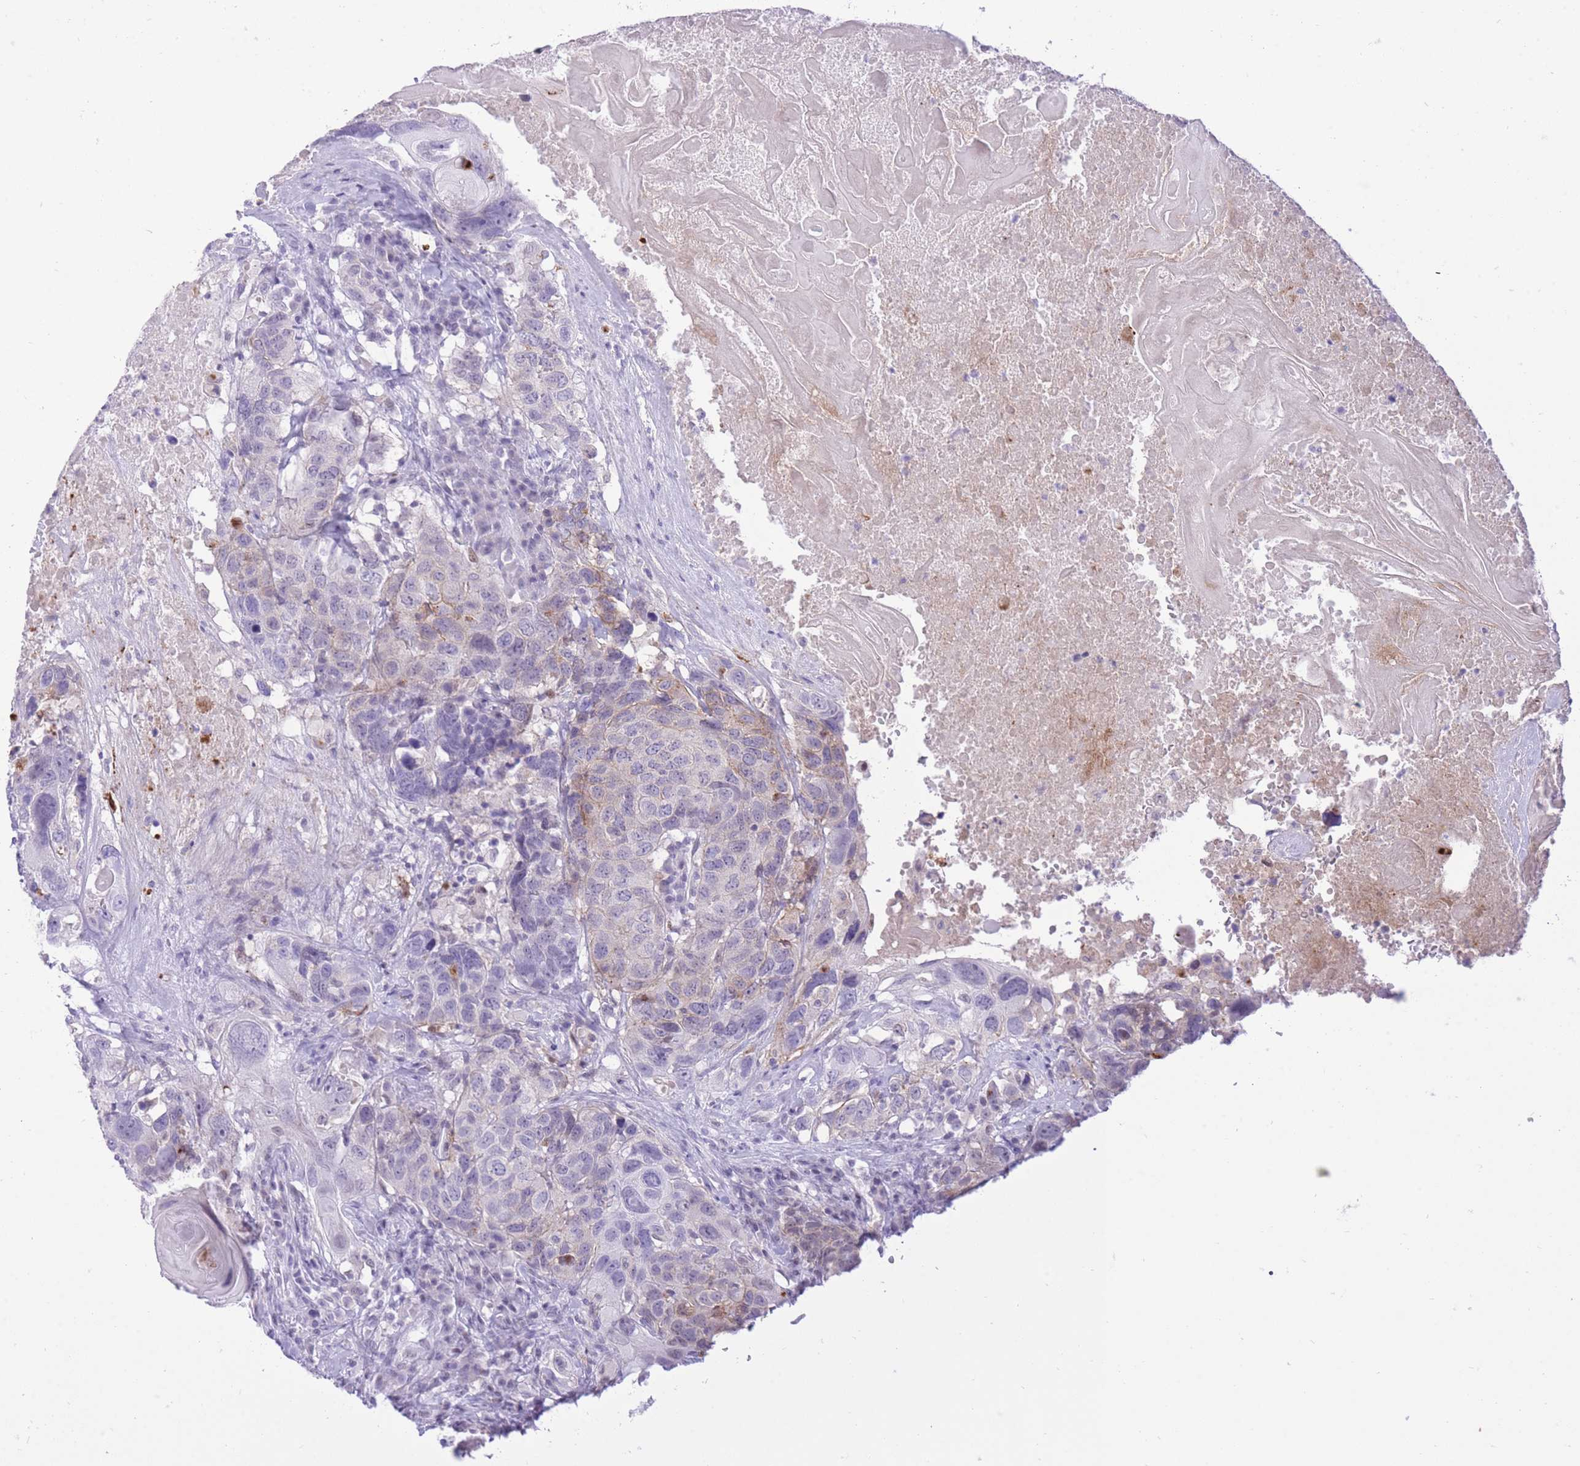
{"staining": {"intensity": "weak", "quantity": "<25%", "location": "cytoplasmic/membranous"}, "tissue": "head and neck cancer", "cell_type": "Tumor cells", "image_type": "cancer", "snomed": [{"axis": "morphology", "description": "Squamous cell carcinoma, NOS"}, {"axis": "topography", "description": "Head-Neck"}], "caption": "Tumor cells show no significant positivity in head and neck squamous cell carcinoma.", "gene": "MEIS3", "patient": {"sex": "male", "age": 66}}